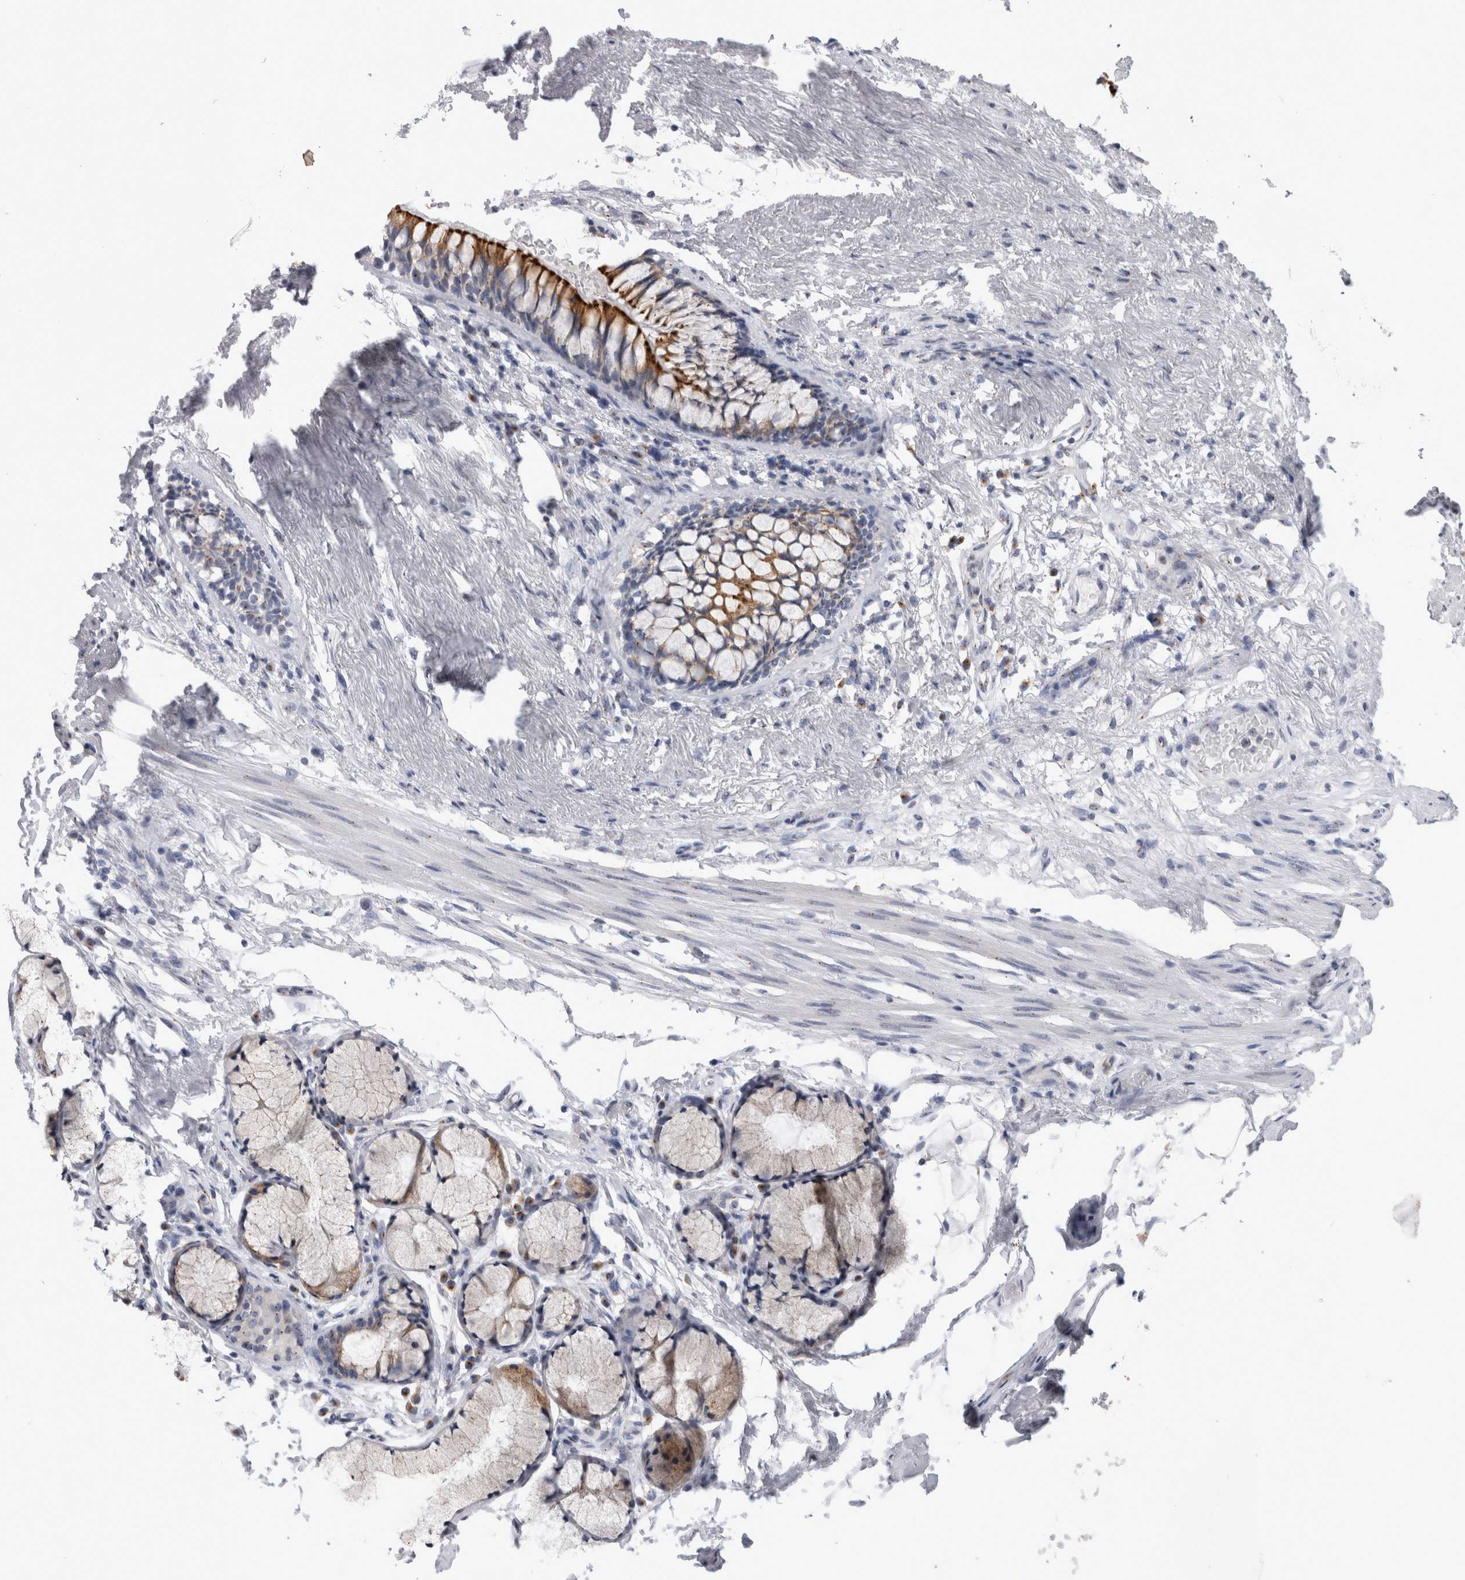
{"staining": {"intensity": "negative", "quantity": "none", "location": "none"}, "tissue": "adipose tissue", "cell_type": "Adipocytes", "image_type": "normal", "snomed": [{"axis": "morphology", "description": "Normal tissue, NOS"}, {"axis": "topography", "description": "Cartilage tissue"}, {"axis": "topography", "description": "Bronchus"}], "caption": "Immunohistochemistry (IHC) histopathology image of normal adipose tissue: adipose tissue stained with DAB shows no significant protein staining in adipocytes.", "gene": "AKAP9", "patient": {"sex": "female", "age": 73}}